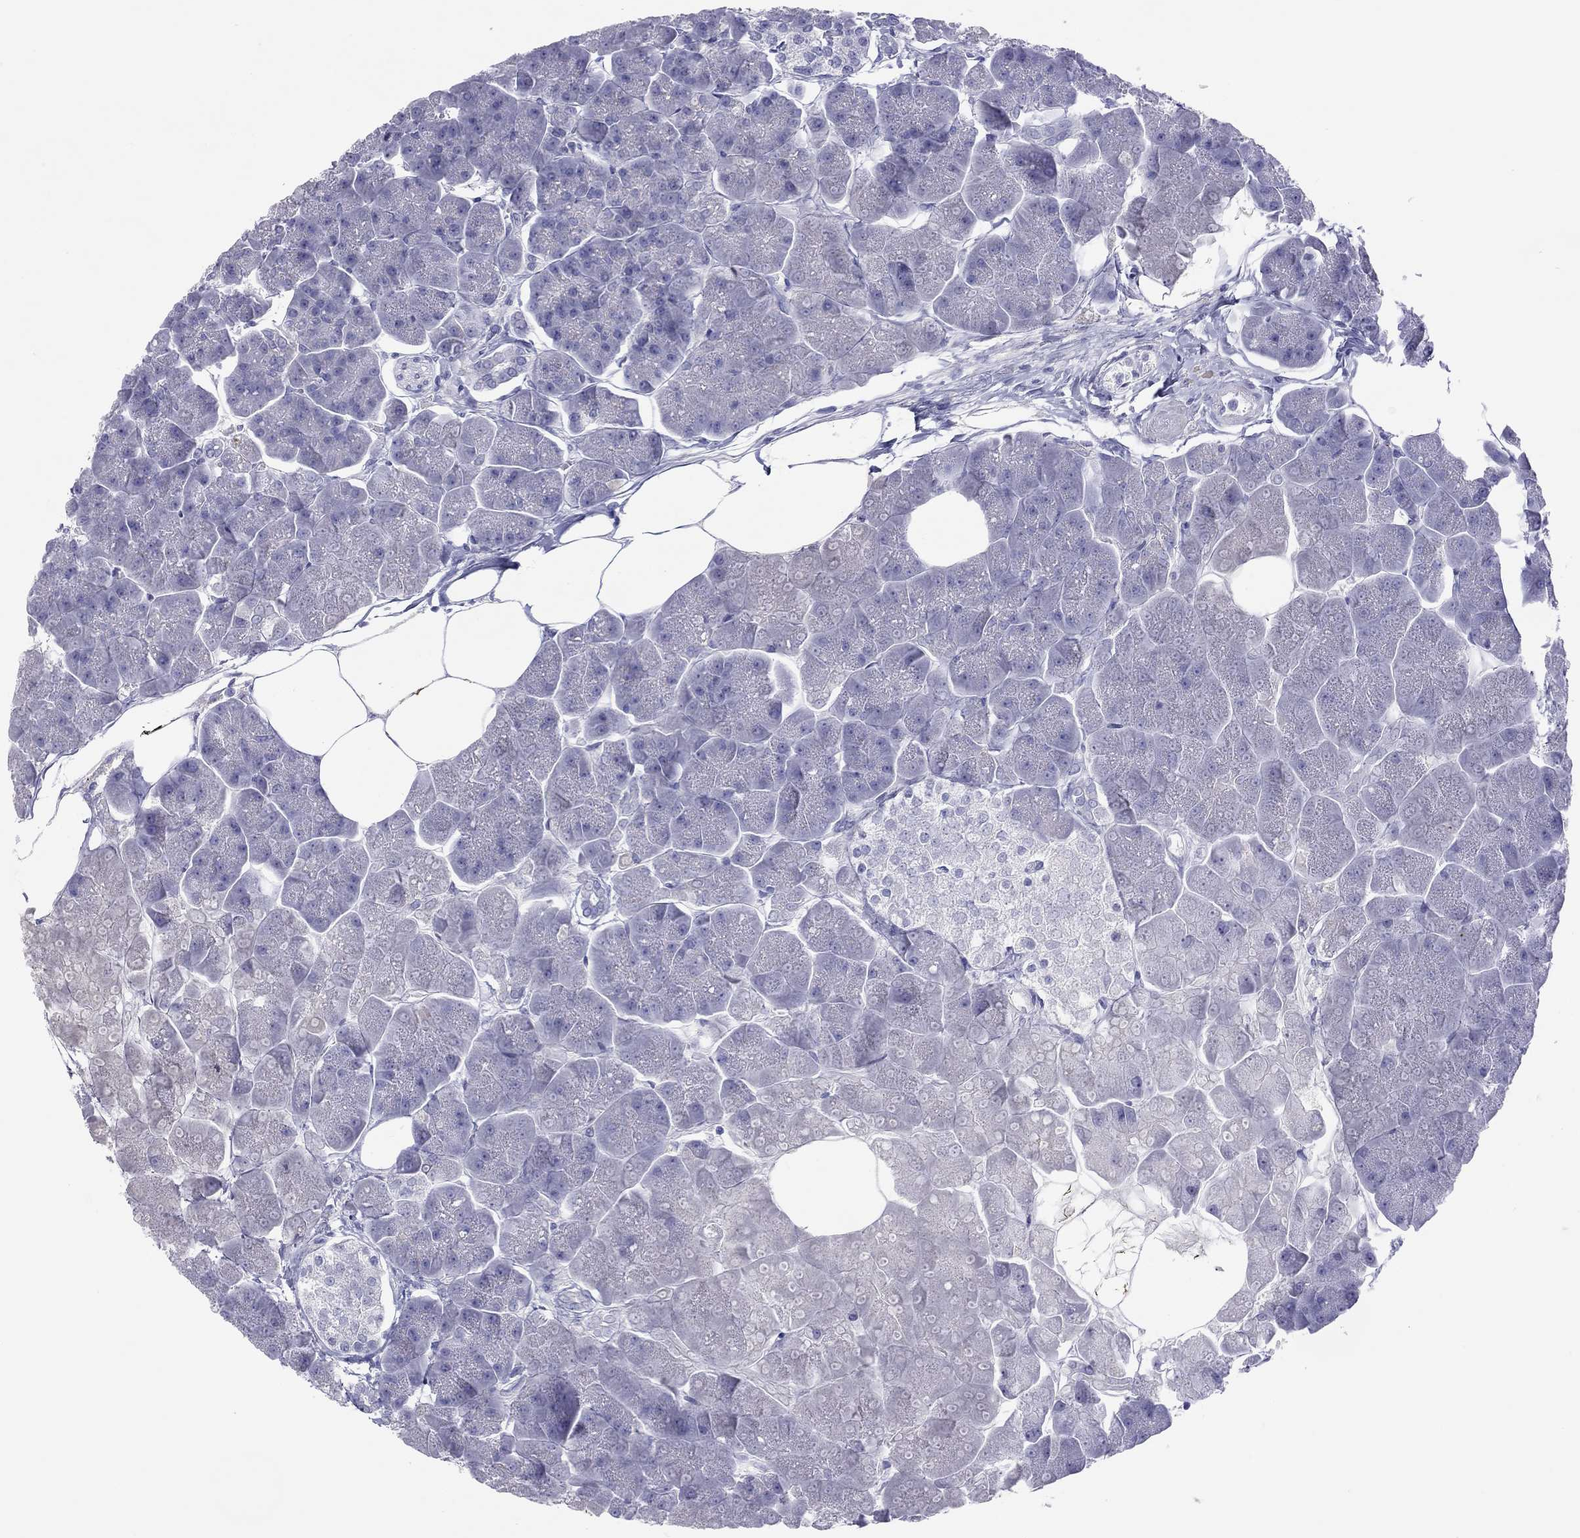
{"staining": {"intensity": "negative", "quantity": "none", "location": "none"}, "tissue": "pancreas", "cell_type": "Exocrine glandular cells", "image_type": "normal", "snomed": [{"axis": "morphology", "description": "Normal tissue, NOS"}, {"axis": "topography", "description": "Adipose tissue"}, {"axis": "topography", "description": "Pancreas"}, {"axis": "topography", "description": "Peripheral nerve tissue"}], "caption": "This is an immunohistochemistry (IHC) micrograph of benign pancreas. There is no positivity in exocrine glandular cells.", "gene": "CMYA5", "patient": {"sex": "female", "age": 58}}